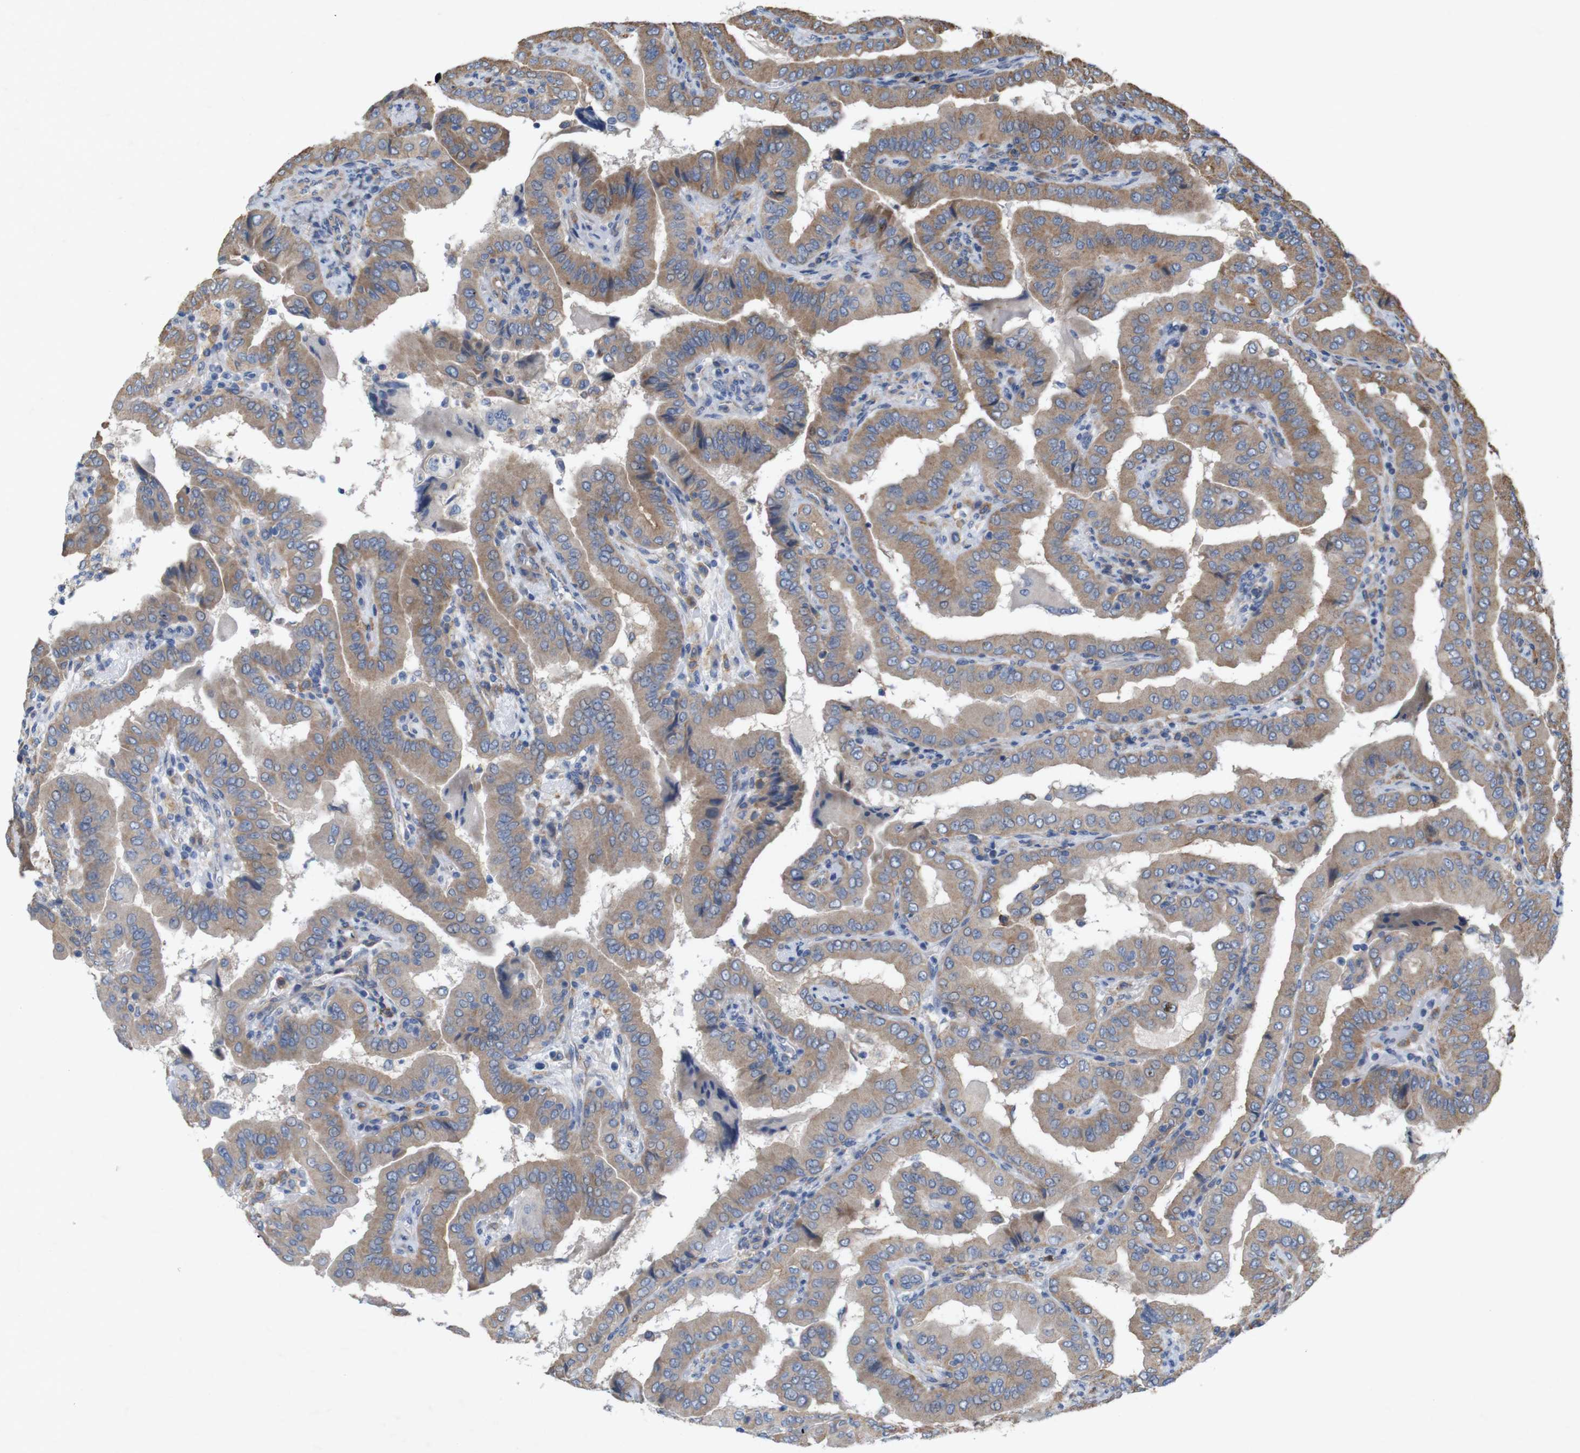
{"staining": {"intensity": "moderate", "quantity": ">75%", "location": "cytoplasmic/membranous"}, "tissue": "thyroid cancer", "cell_type": "Tumor cells", "image_type": "cancer", "snomed": [{"axis": "morphology", "description": "Papillary adenocarcinoma, NOS"}, {"axis": "topography", "description": "Thyroid gland"}], "caption": "Immunohistochemistry of human papillary adenocarcinoma (thyroid) displays medium levels of moderate cytoplasmic/membranous expression in about >75% of tumor cells. The staining was performed using DAB to visualize the protein expression in brown, while the nuclei were stained in blue with hematoxylin (Magnification: 20x).", "gene": "SIGLEC8", "patient": {"sex": "male", "age": 33}}